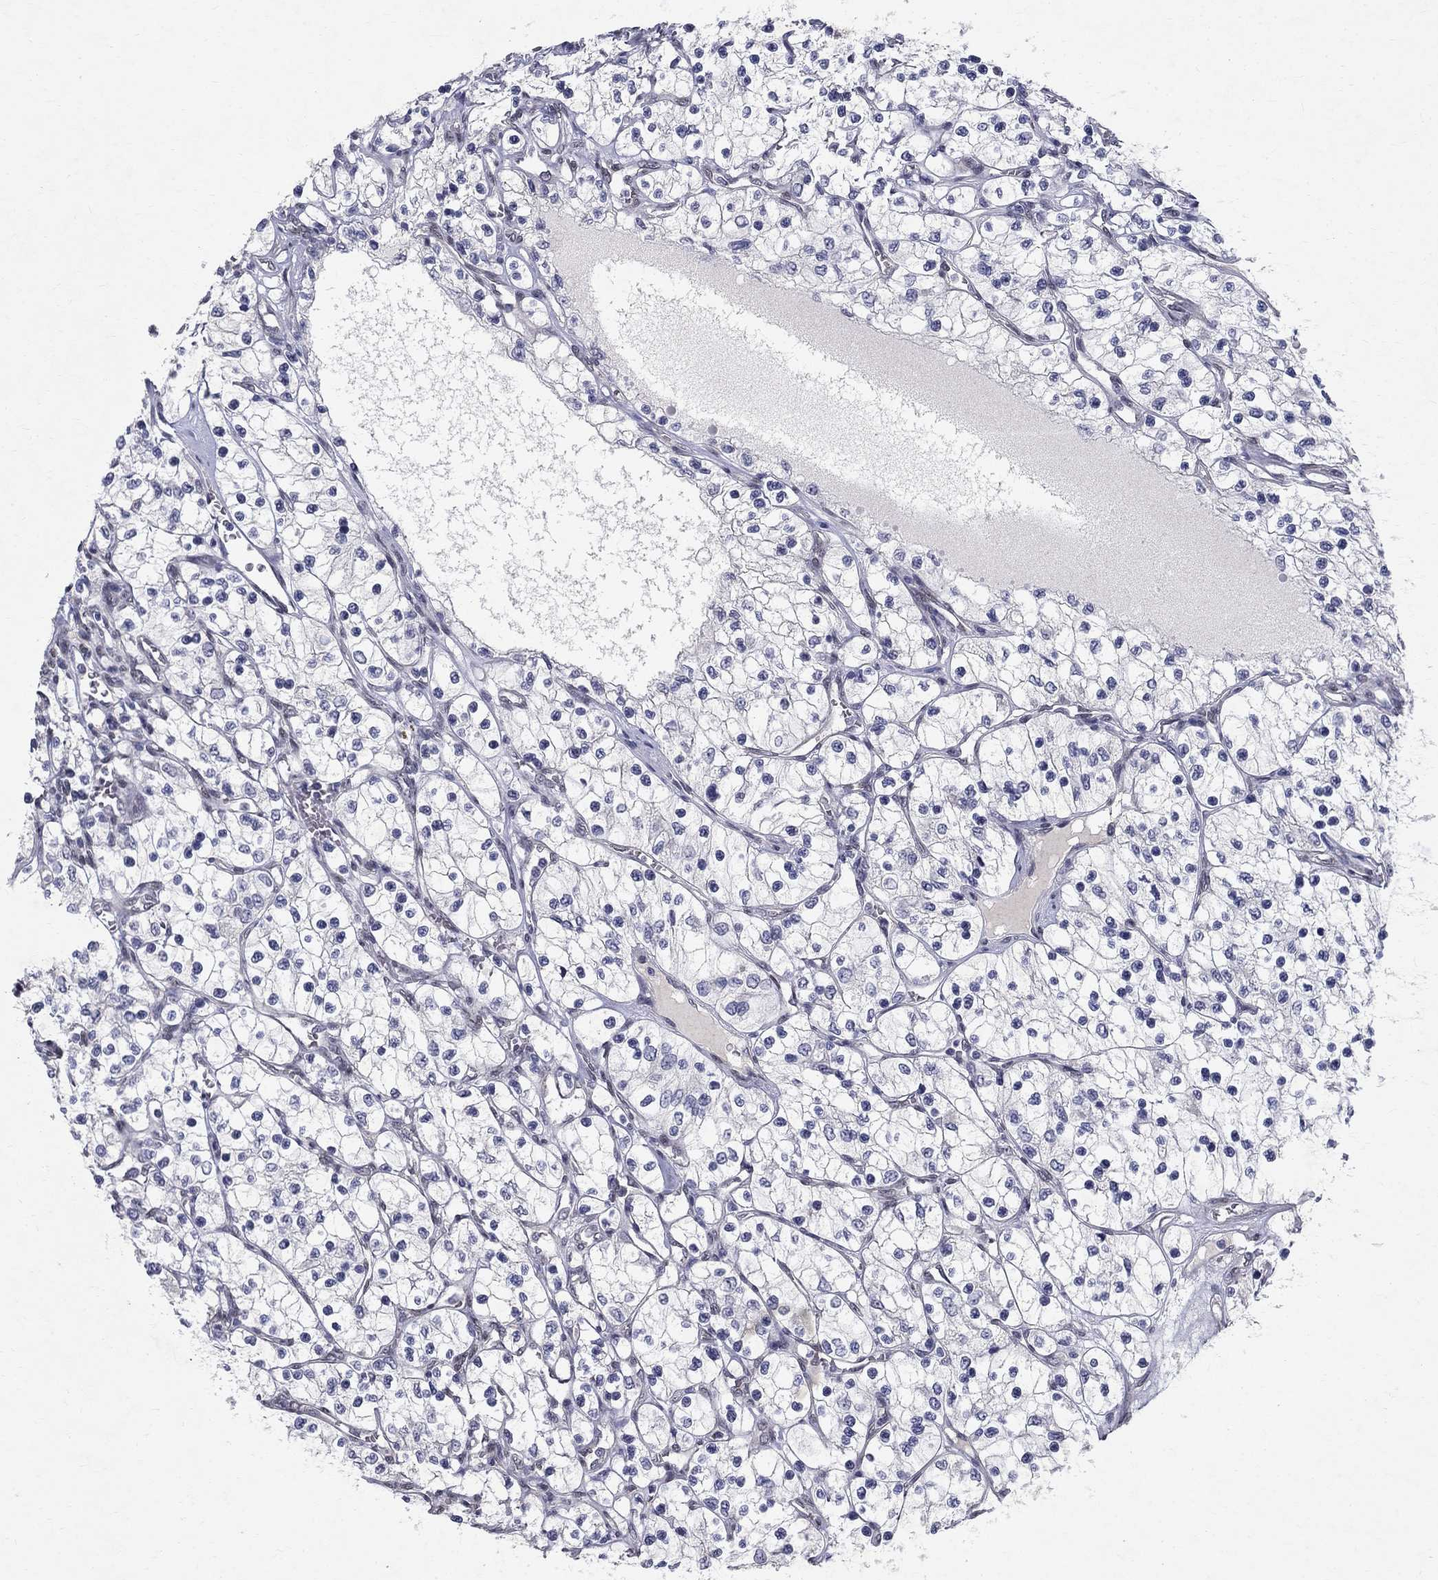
{"staining": {"intensity": "negative", "quantity": "none", "location": "none"}, "tissue": "renal cancer", "cell_type": "Tumor cells", "image_type": "cancer", "snomed": [{"axis": "morphology", "description": "Adenocarcinoma, NOS"}, {"axis": "topography", "description": "Kidney"}], "caption": "This is an IHC micrograph of human adenocarcinoma (renal). There is no expression in tumor cells.", "gene": "RBFOX1", "patient": {"sex": "female", "age": 69}}